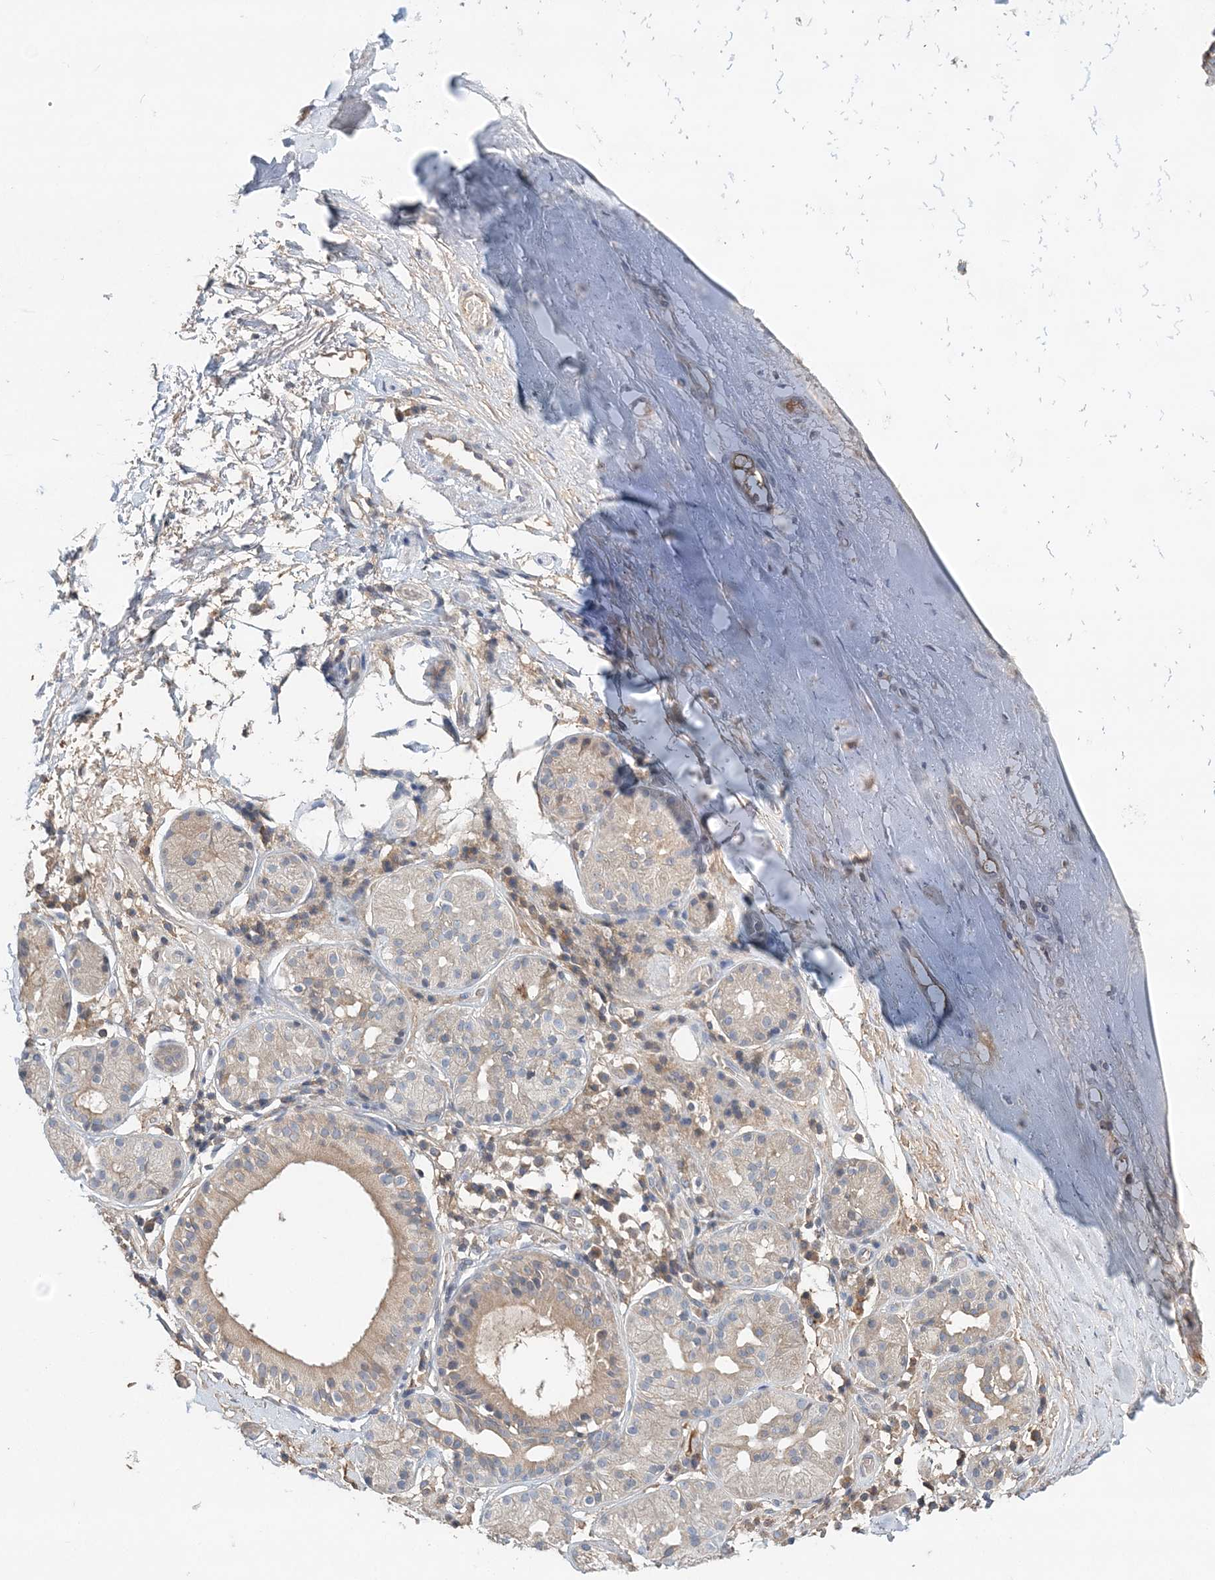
{"staining": {"intensity": "weak", "quantity": "25%-75%", "location": "cytoplasmic/membranous"}, "tissue": "soft tissue", "cell_type": "Fibroblasts", "image_type": "normal", "snomed": [{"axis": "morphology", "description": "Normal tissue, NOS"}, {"axis": "morphology", "description": "Basal cell carcinoma"}, {"axis": "topography", "description": "Cartilage tissue"}, {"axis": "topography", "description": "Nasopharynx"}, {"axis": "topography", "description": "Oral tissue"}], "caption": "IHC micrograph of unremarkable soft tissue: soft tissue stained using immunohistochemistry (IHC) exhibits low levels of weak protein expression localized specifically in the cytoplasmic/membranous of fibroblasts, appearing as a cytoplasmic/membranous brown color.", "gene": "SYCP3", "patient": {"sex": "female", "age": 77}}